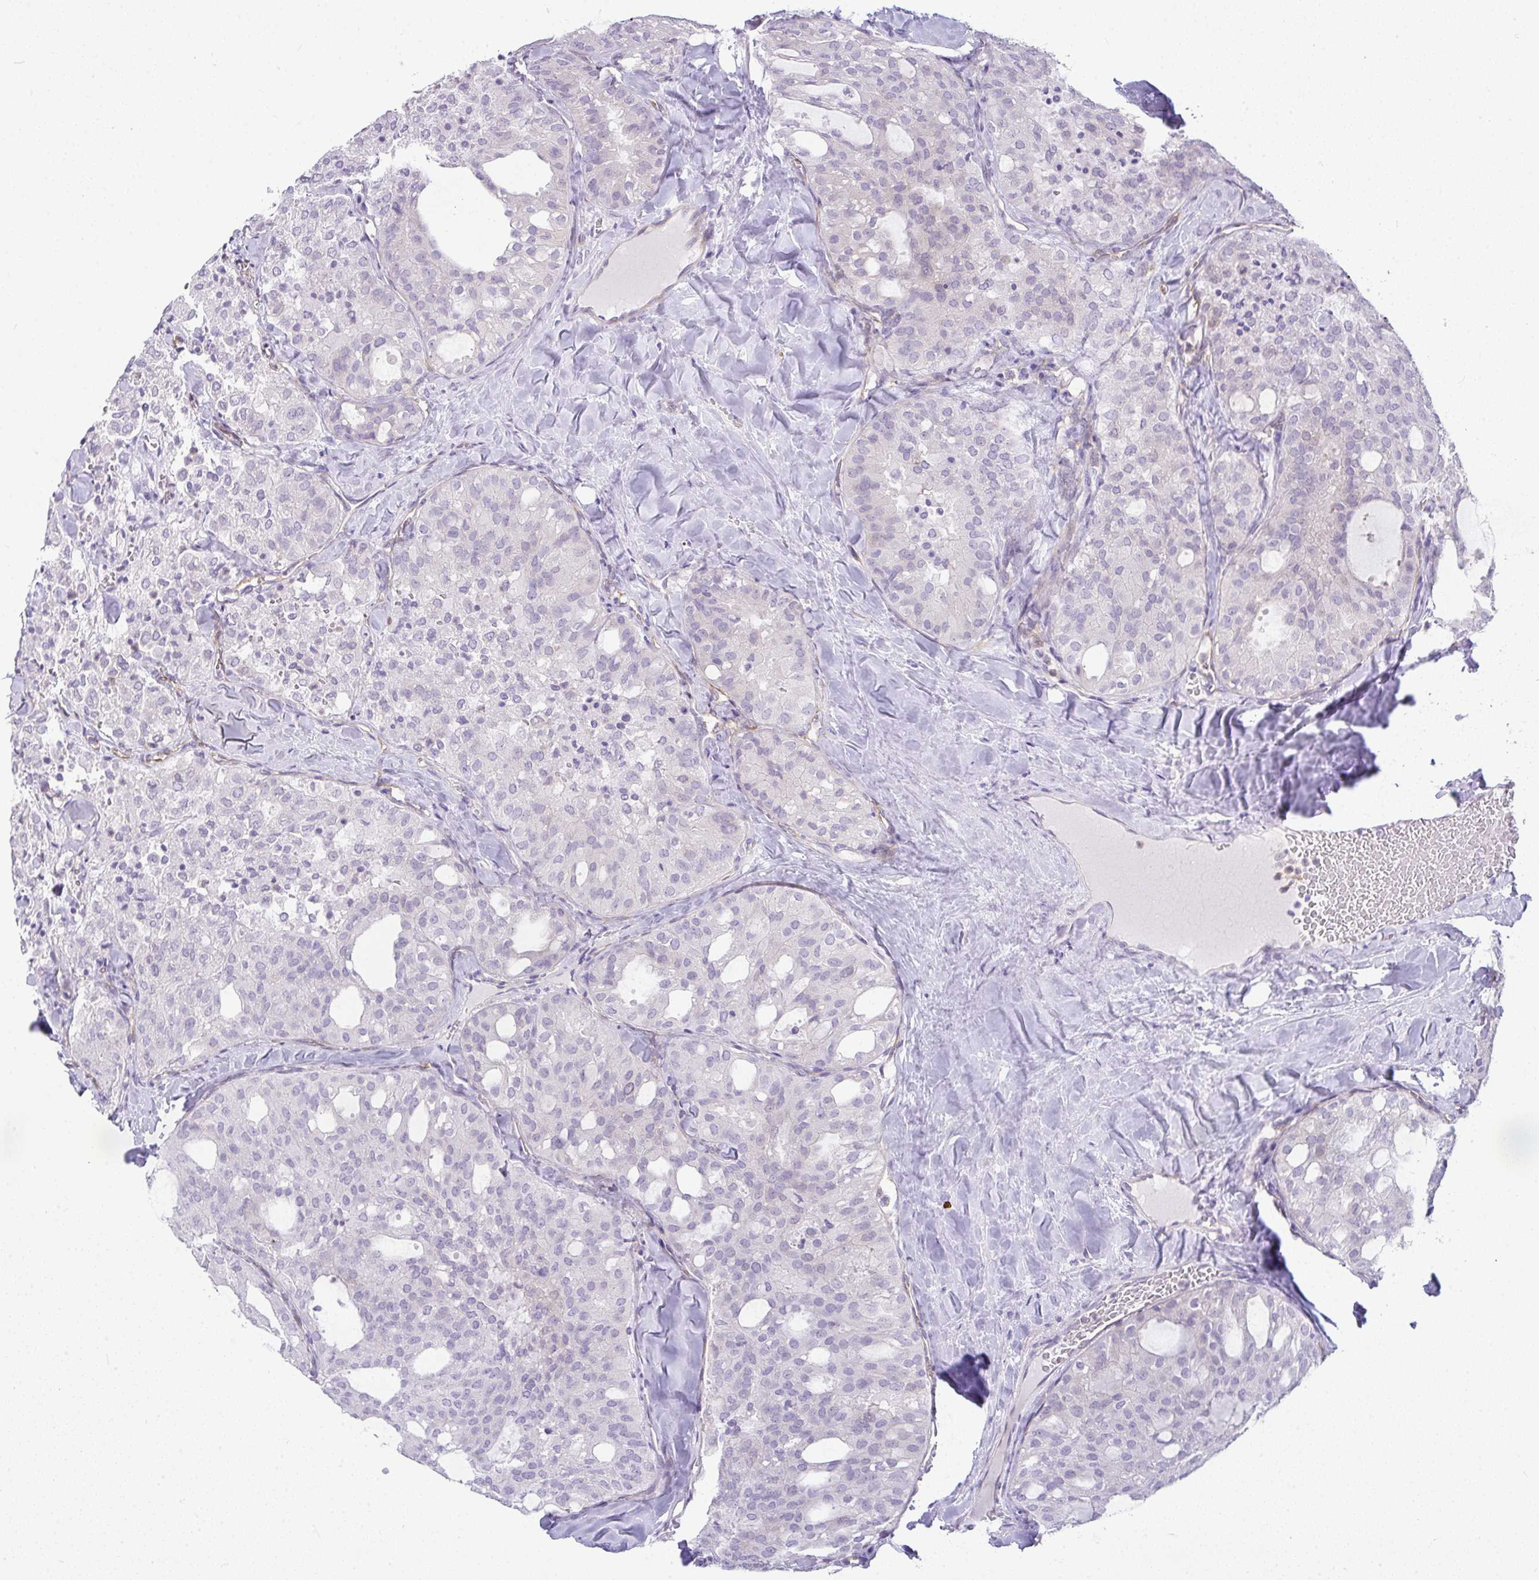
{"staining": {"intensity": "negative", "quantity": "none", "location": "none"}, "tissue": "thyroid cancer", "cell_type": "Tumor cells", "image_type": "cancer", "snomed": [{"axis": "morphology", "description": "Follicular adenoma carcinoma, NOS"}, {"axis": "topography", "description": "Thyroid gland"}], "caption": "Histopathology image shows no protein positivity in tumor cells of follicular adenoma carcinoma (thyroid) tissue.", "gene": "LIPE", "patient": {"sex": "male", "age": 75}}